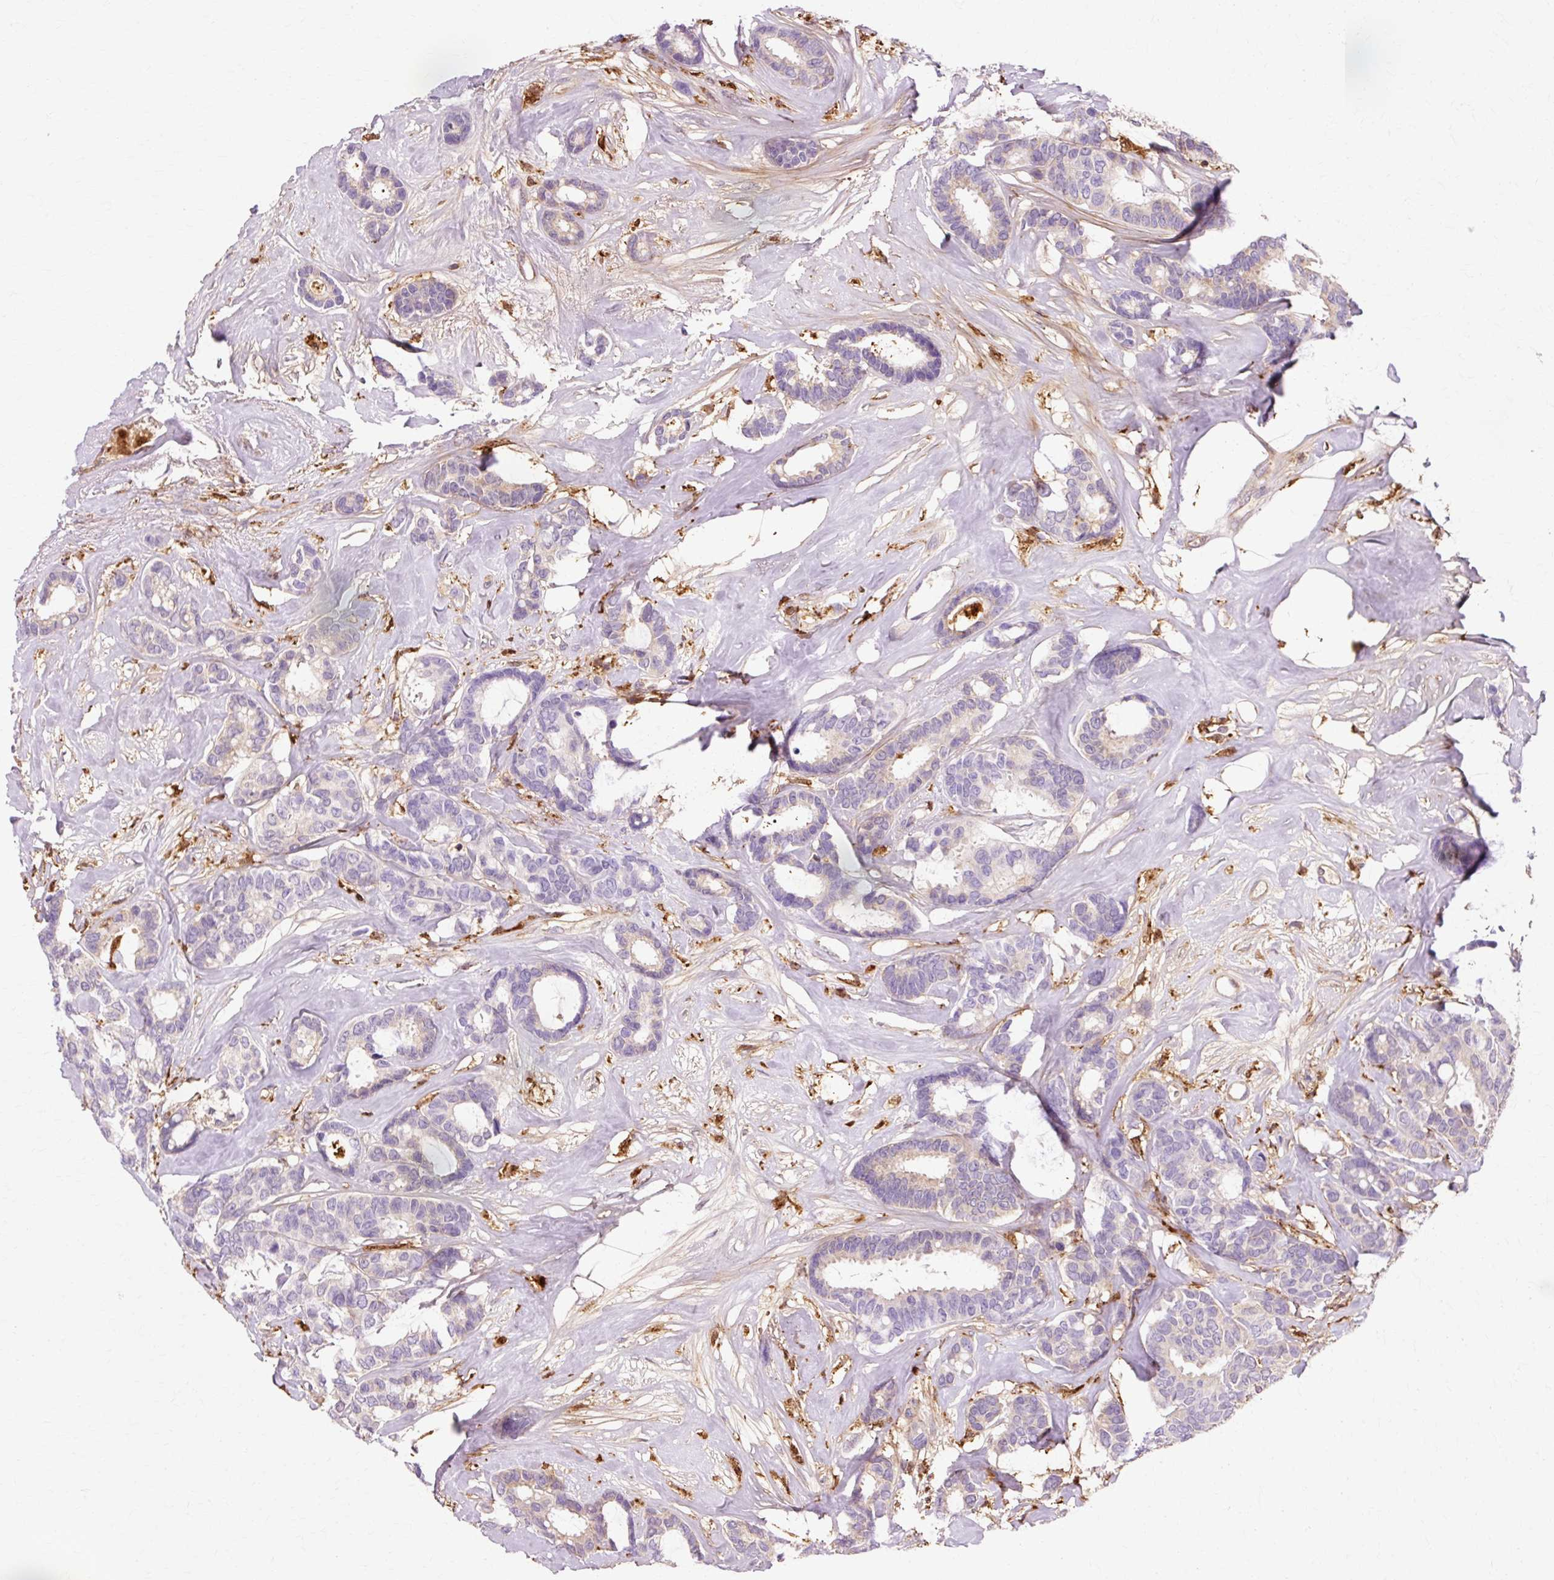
{"staining": {"intensity": "weak", "quantity": "25%-75%", "location": "cytoplasmic/membranous"}, "tissue": "breast cancer", "cell_type": "Tumor cells", "image_type": "cancer", "snomed": [{"axis": "morphology", "description": "Duct carcinoma"}, {"axis": "topography", "description": "Breast"}], "caption": "Weak cytoplasmic/membranous staining is appreciated in approximately 25%-75% of tumor cells in breast invasive ductal carcinoma. (Brightfield microscopy of DAB IHC at high magnification).", "gene": "GPX1", "patient": {"sex": "female", "age": 87}}